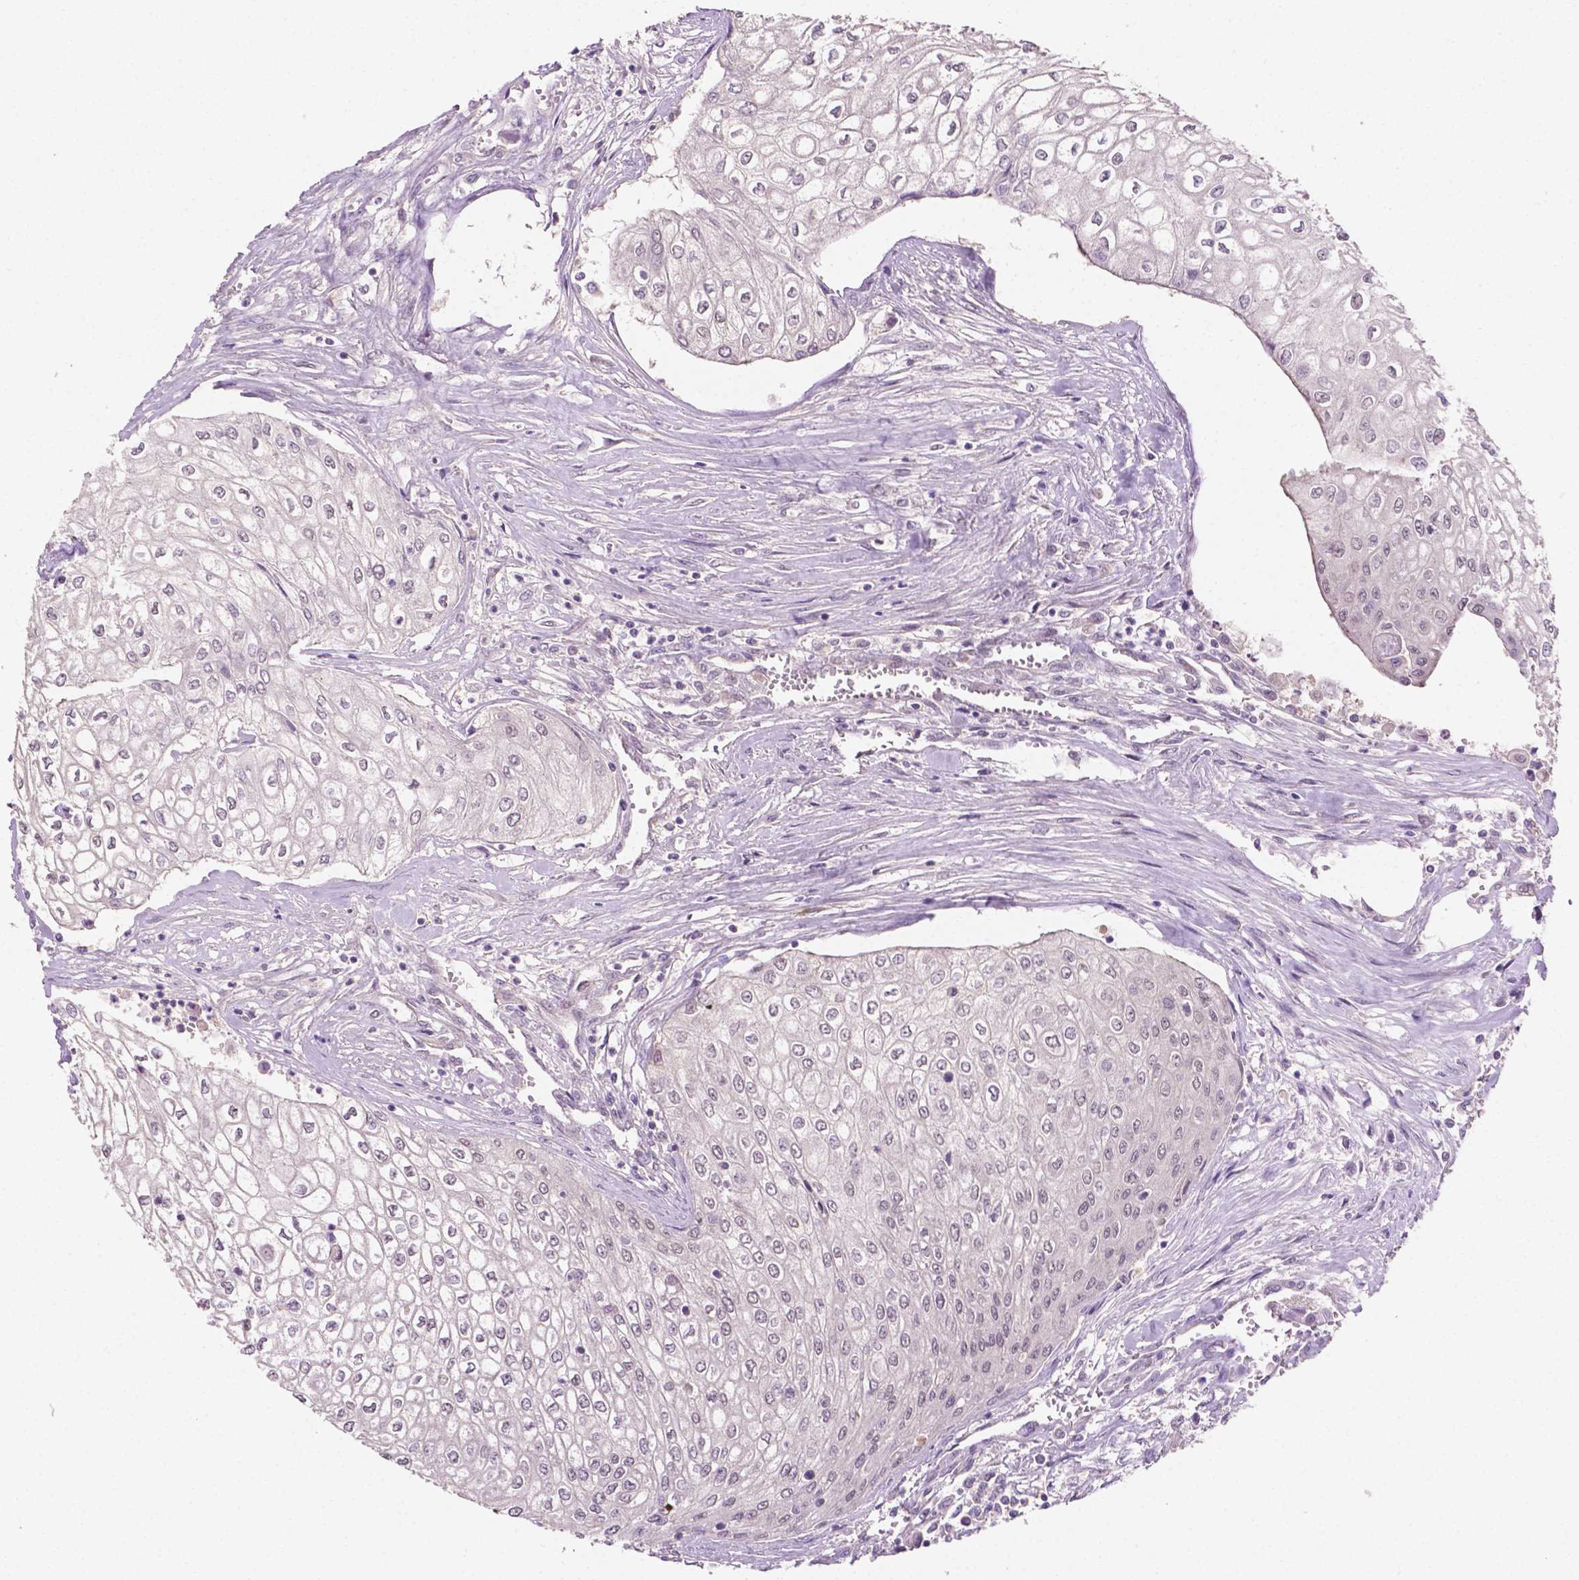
{"staining": {"intensity": "negative", "quantity": "none", "location": "none"}, "tissue": "urothelial cancer", "cell_type": "Tumor cells", "image_type": "cancer", "snomed": [{"axis": "morphology", "description": "Urothelial carcinoma, High grade"}, {"axis": "topography", "description": "Urinary bladder"}], "caption": "The micrograph reveals no significant positivity in tumor cells of urothelial carcinoma (high-grade). (Stains: DAB (3,3'-diaminobenzidine) immunohistochemistry (IHC) with hematoxylin counter stain, Microscopy: brightfield microscopy at high magnification).", "gene": "MROH6", "patient": {"sex": "male", "age": 62}}